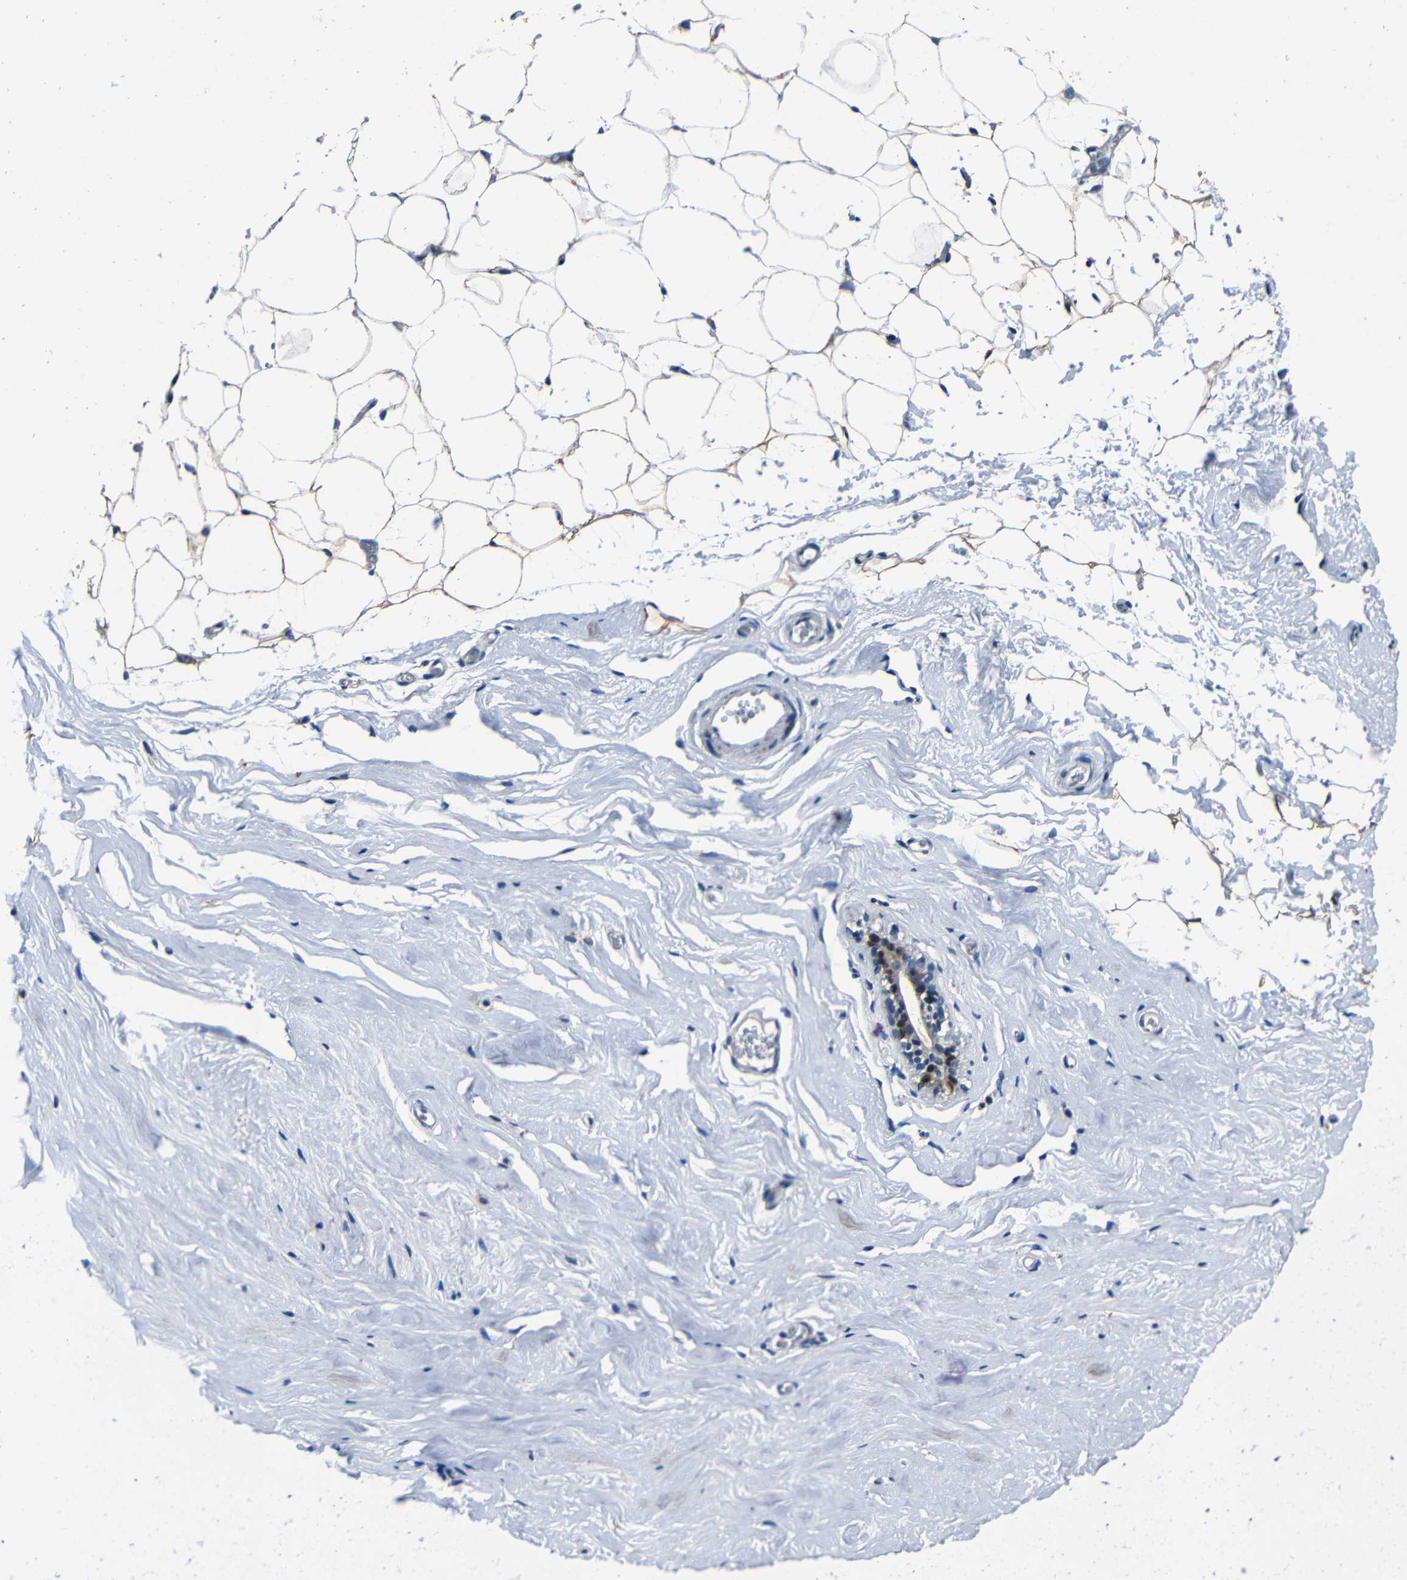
{"staining": {"intensity": "moderate", "quantity": "25%-75%", "location": "cytoplasmic/membranous"}, "tissue": "breast", "cell_type": "Adipocytes", "image_type": "normal", "snomed": [{"axis": "morphology", "description": "Normal tissue, NOS"}, {"axis": "topography", "description": "Breast"}], "caption": "About 25%-75% of adipocytes in benign breast exhibit moderate cytoplasmic/membranous protein expression as visualized by brown immunohistochemical staining.", "gene": "C6orf89", "patient": {"sex": "female", "age": 75}}